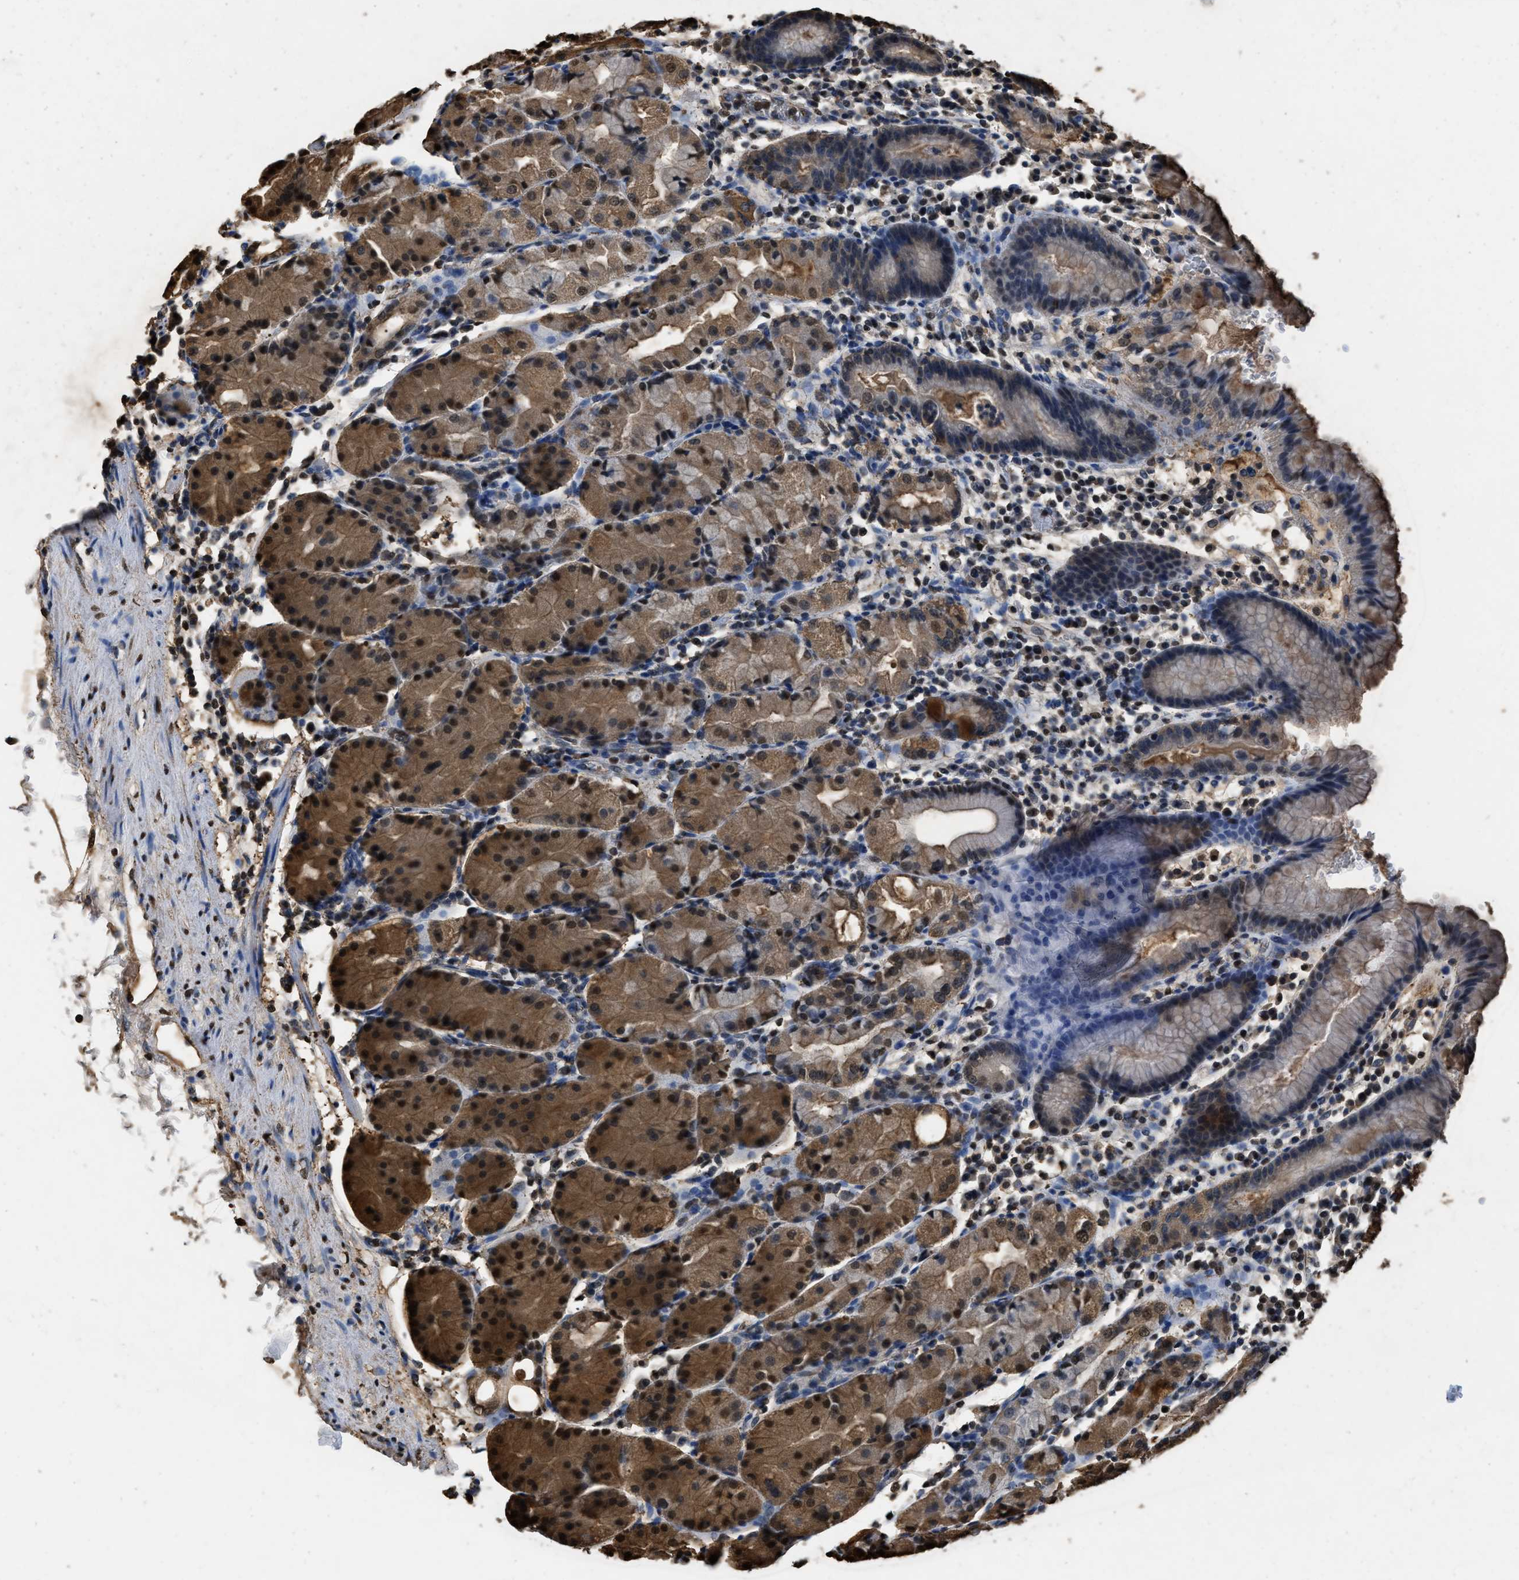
{"staining": {"intensity": "moderate", "quantity": ">75%", "location": "cytoplasmic/membranous,nuclear"}, "tissue": "stomach", "cell_type": "Glandular cells", "image_type": "normal", "snomed": [{"axis": "morphology", "description": "Normal tissue, NOS"}, {"axis": "topography", "description": "Stomach"}, {"axis": "topography", "description": "Stomach, lower"}], "caption": "Glandular cells show moderate cytoplasmic/membranous,nuclear positivity in approximately >75% of cells in benign stomach. The protein of interest is shown in brown color, while the nuclei are stained blue.", "gene": "GAPDH", "patient": {"sex": "female", "age": 75}}